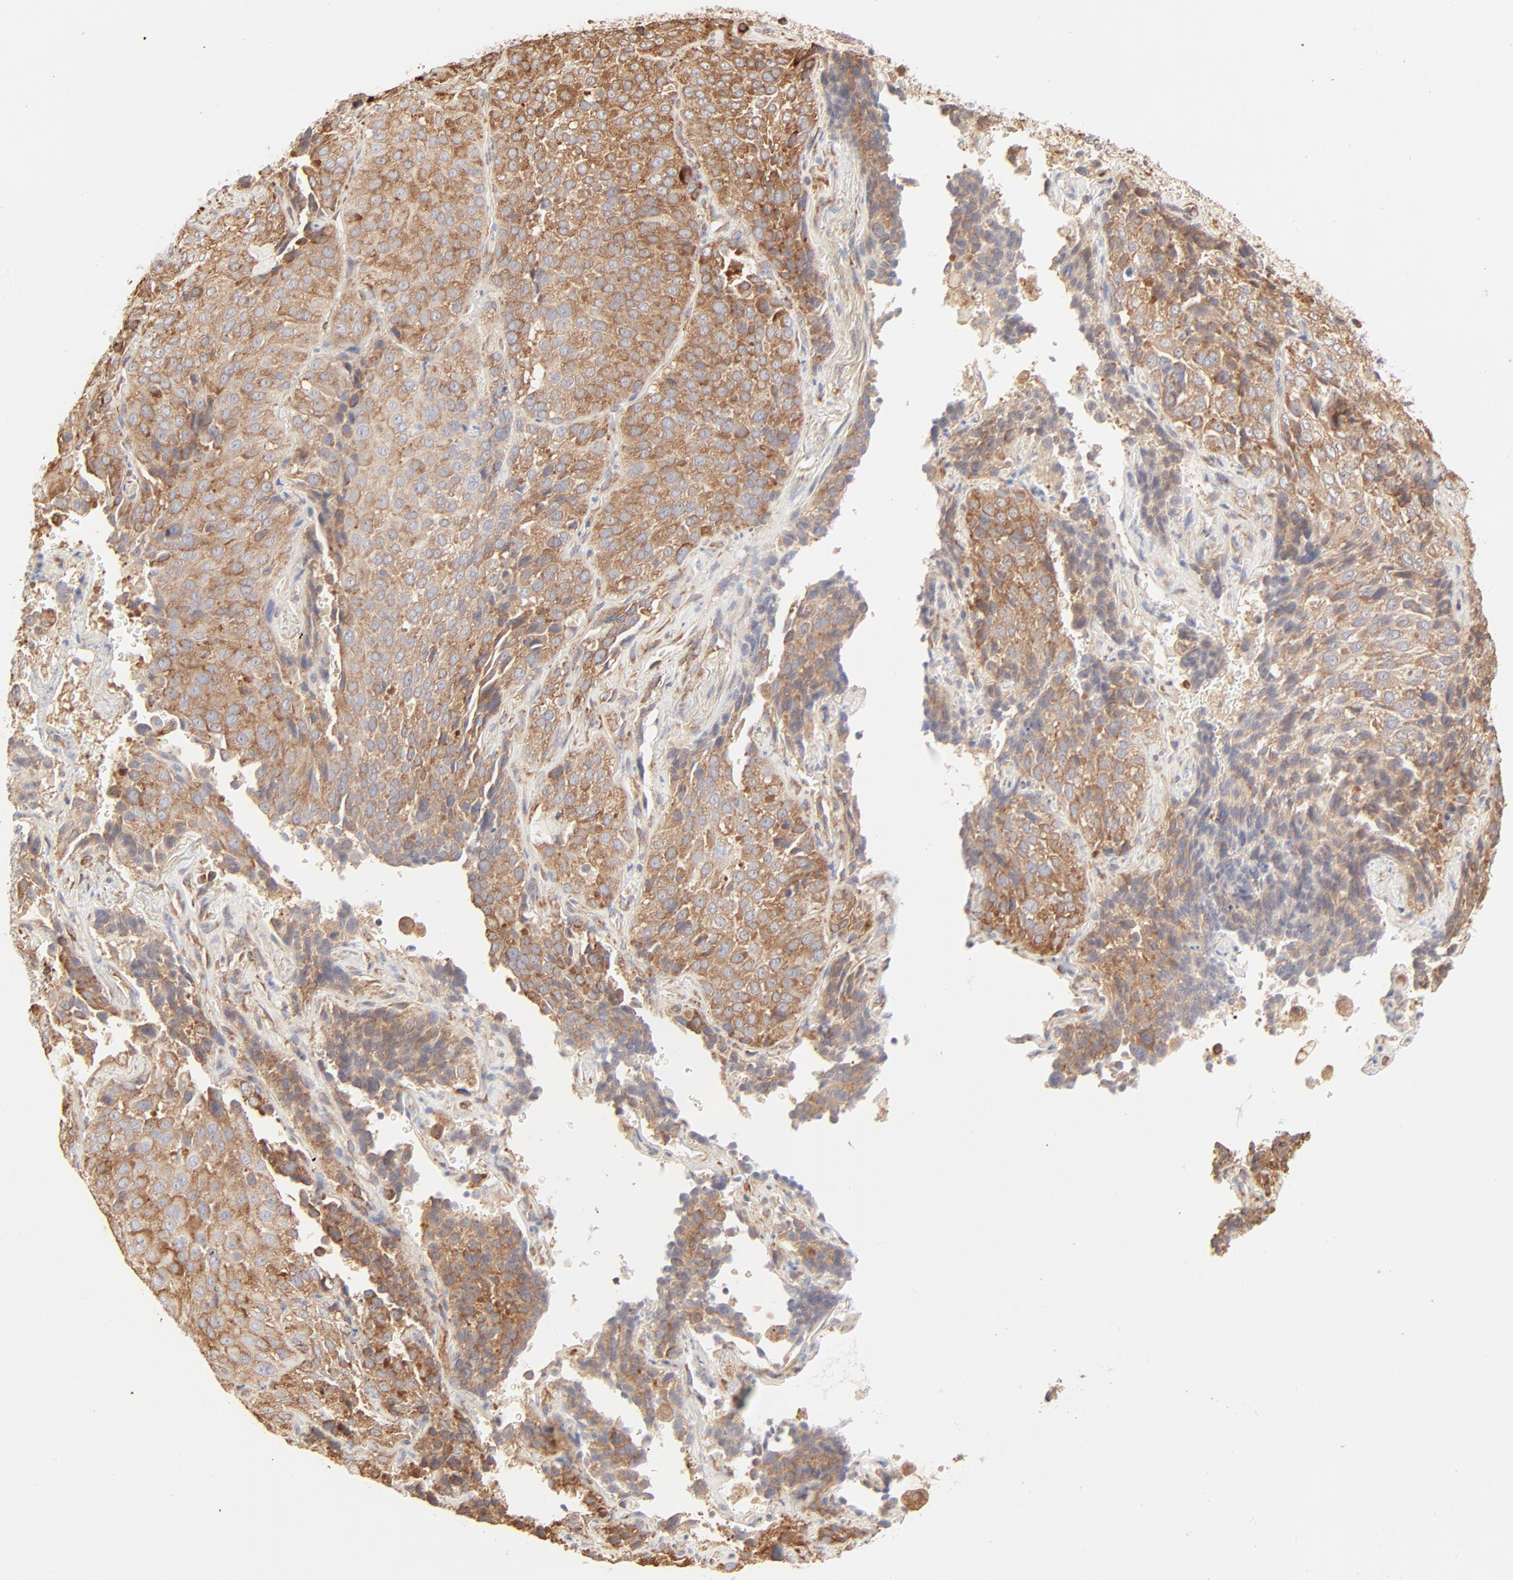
{"staining": {"intensity": "moderate", "quantity": ">75%", "location": "cytoplasmic/membranous"}, "tissue": "lung cancer", "cell_type": "Tumor cells", "image_type": "cancer", "snomed": [{"axis": "morphology", "description": "Squamous cell carcinoma, NOS"}, {"axis": "topography", "description": "Lung"}], "caption": "Immunohistochemistry (IHC) micrograph of lung cancer stained for a protein (brown), which shows medium levels of moderate cytoplasmic/membranous staining in about >75% of tumor cells.", "gene": "RPS20", "patient": {"sex": "male", "age": 54}}